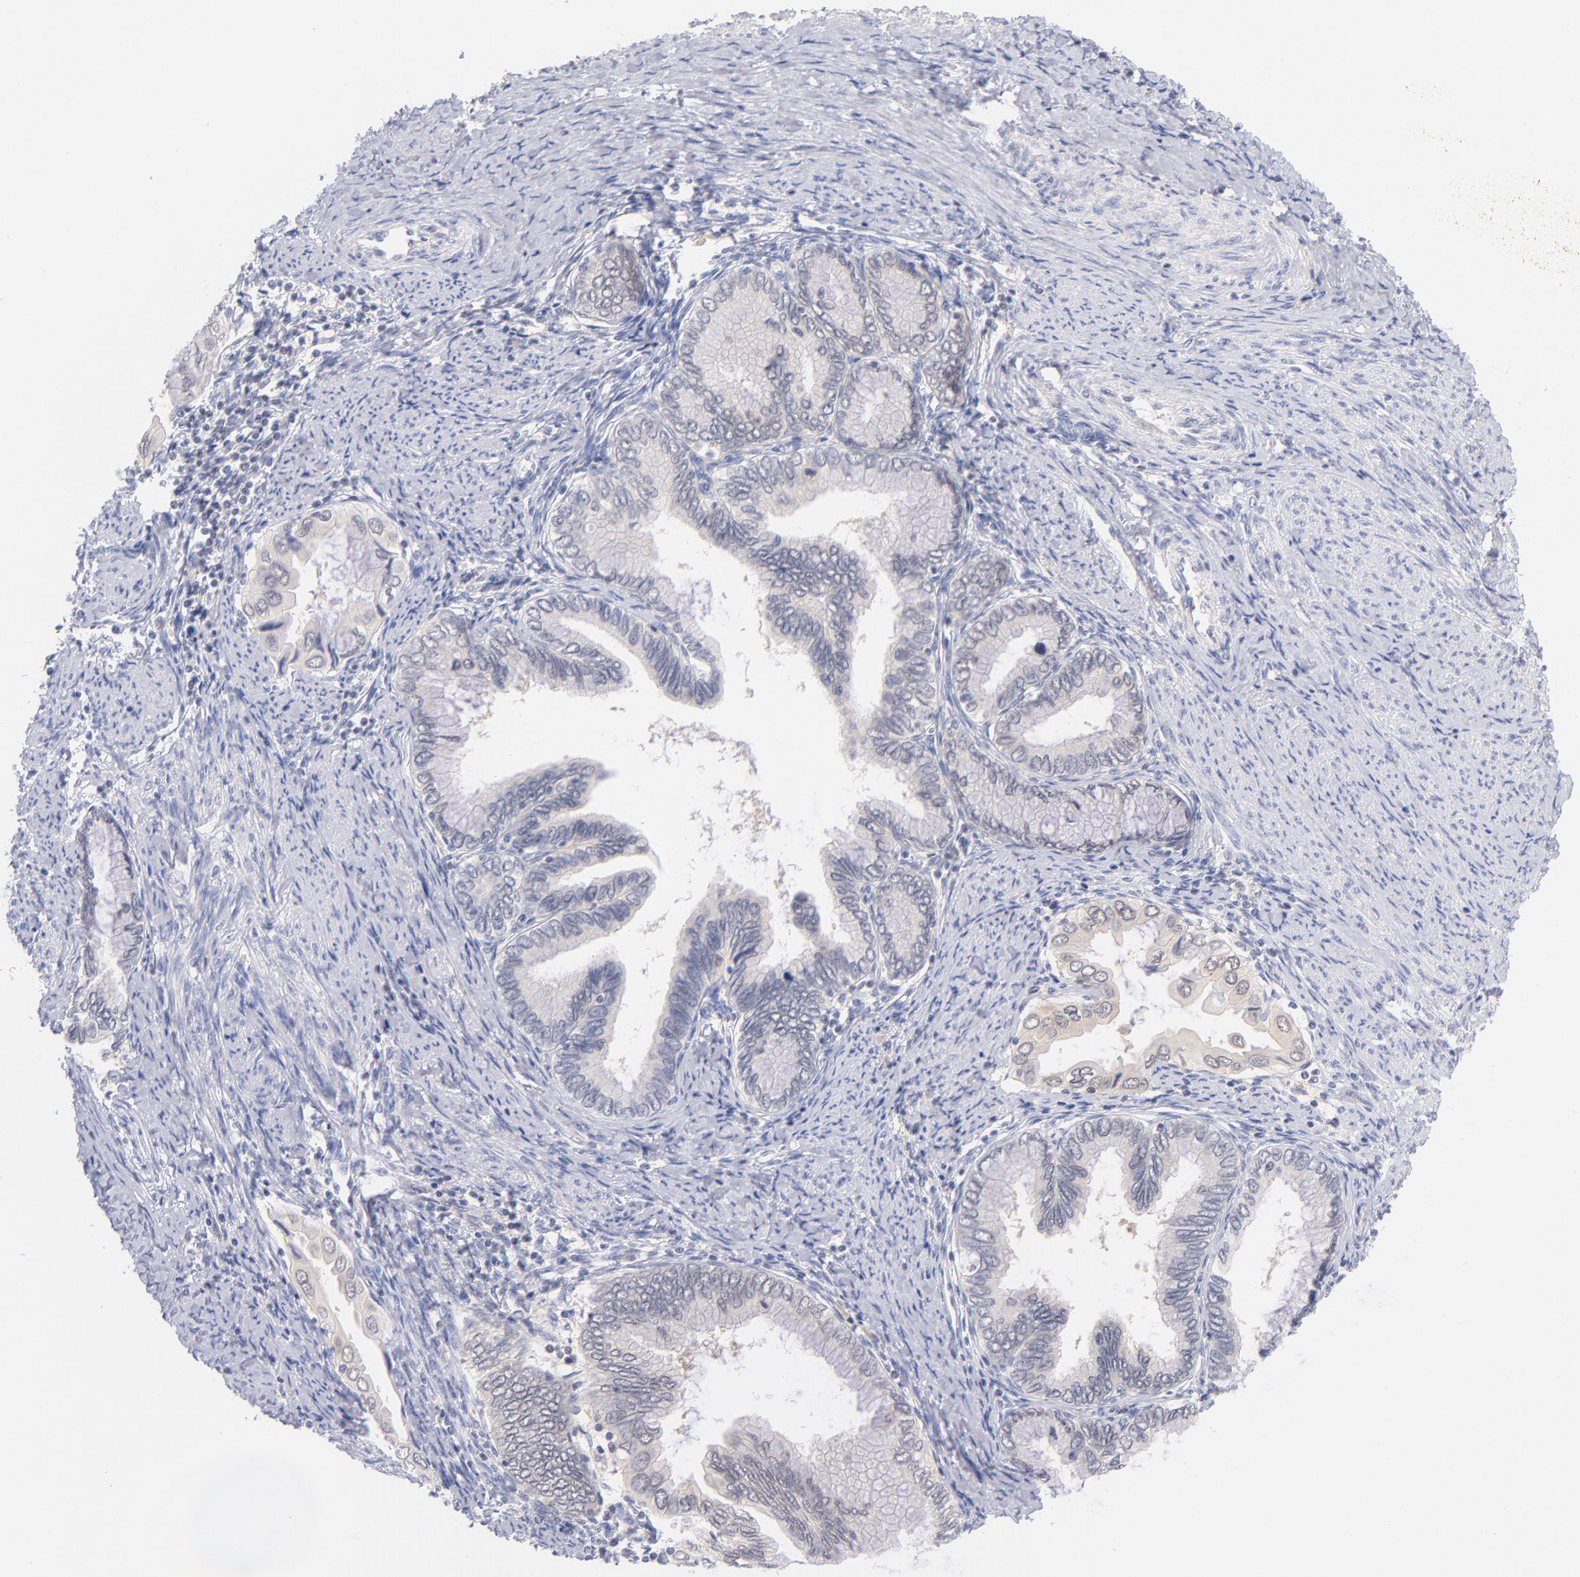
{"staining": {"intensity": "negative", "quantity": "none", "location": "none"}, "tissue": "cervical cancer", "cell_type": "Tumor cells", "image_type": "cancer", "snomed": [{"axis": "morphology", "description": "Adenocarcinoma, NOS"}, {"axis": "topography", "description": "Cervix"}], "caption": "The image displays no significant positivity in tumor cells of adenocarcinoma (cervical). (DAB (3,3'-diaminobenzidine) IHC with hematoxylin counter stain).", "gene": "CASP6", "patient": {"sex": "female", "age": 49}}